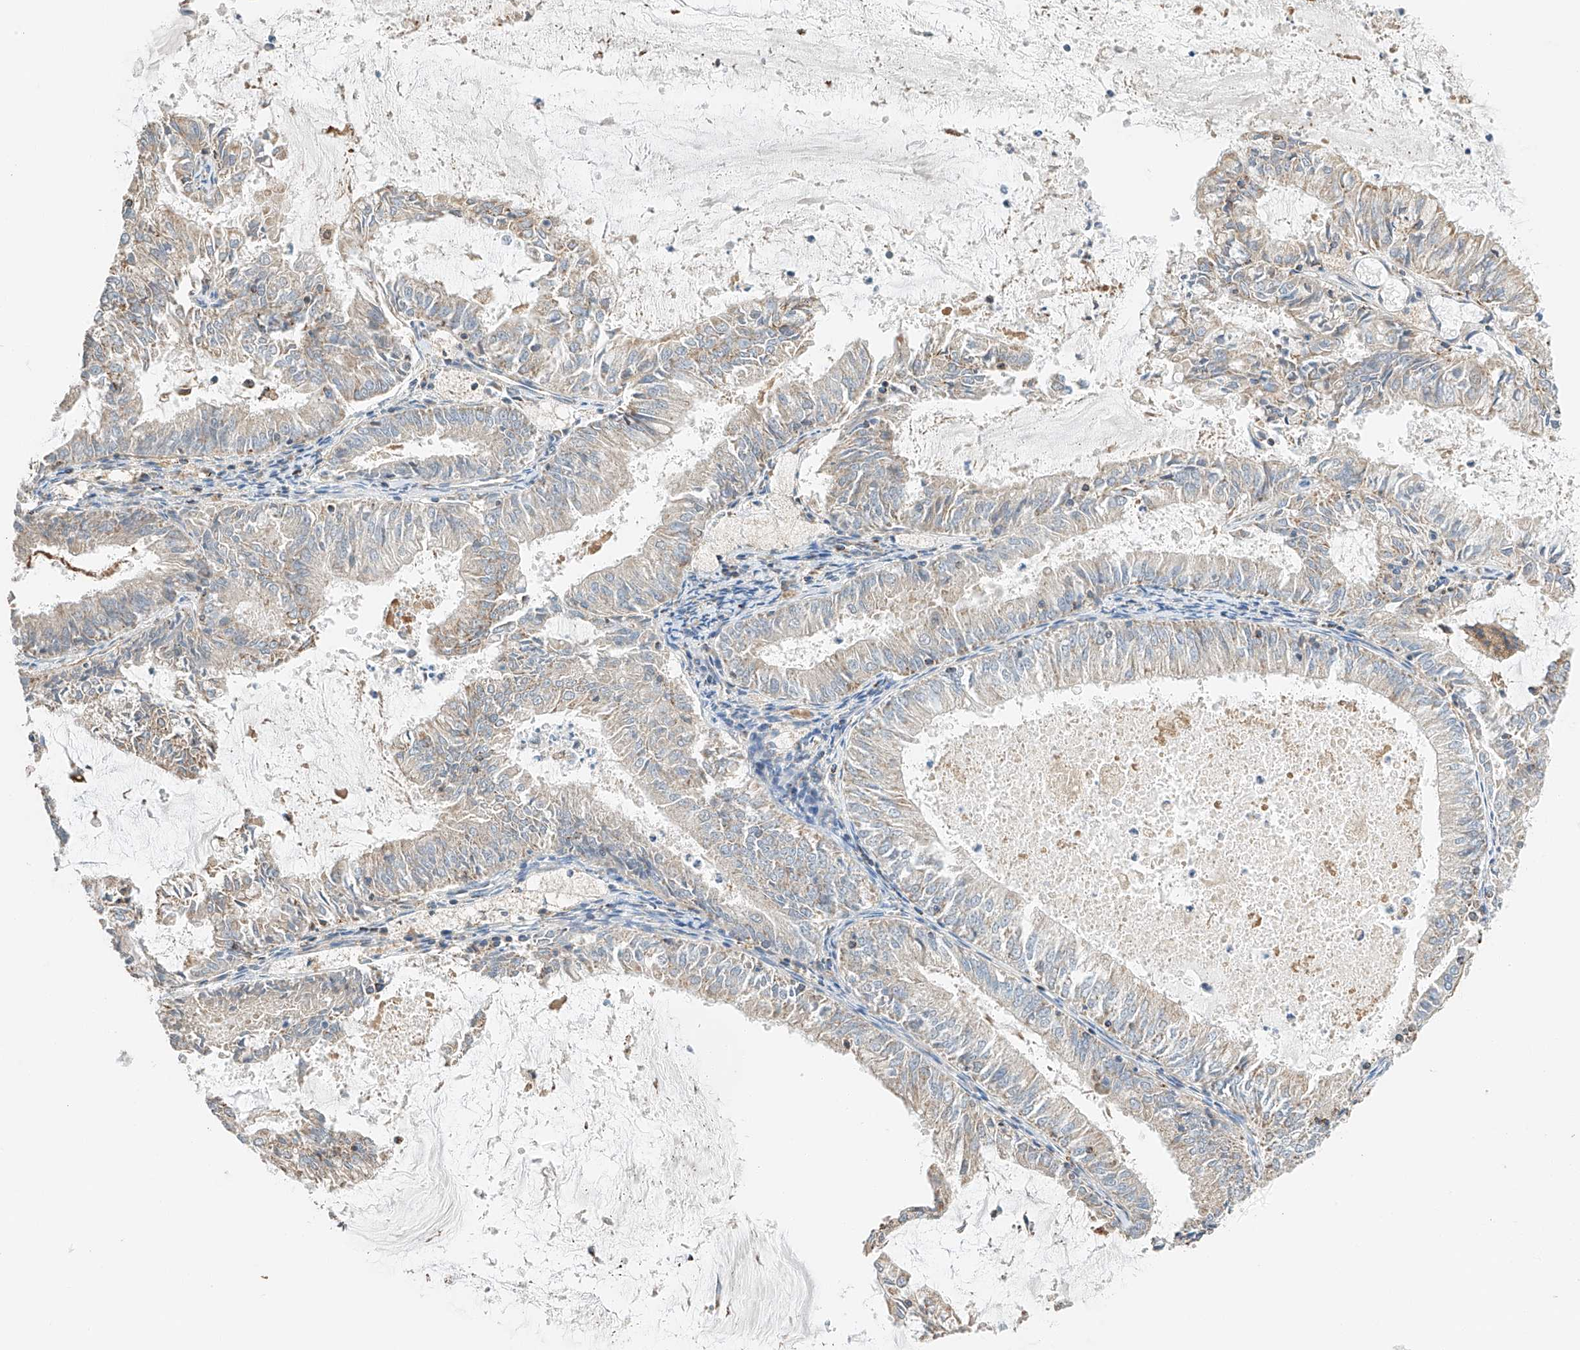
{"staining": {"intensity": "negative", "quantity": "none", "location": "none"}, "tissue": "endometrial cancer", "cell_type": "Tumor cells", "image_type": "cancer", "snomed": [{"axis": "morphology", "description": "Adenocarcinoma, NOS"}, {"axis": "topography", "description": "Endometrium"}], "caption": "An IHC histopathology image of endometrial adenocarcinoma is shown. There is no staining in tumor cells of endometrial adenocarcinoma.", "gene": "YIPF7", "patient": {"sex": "female", "age": 57}}